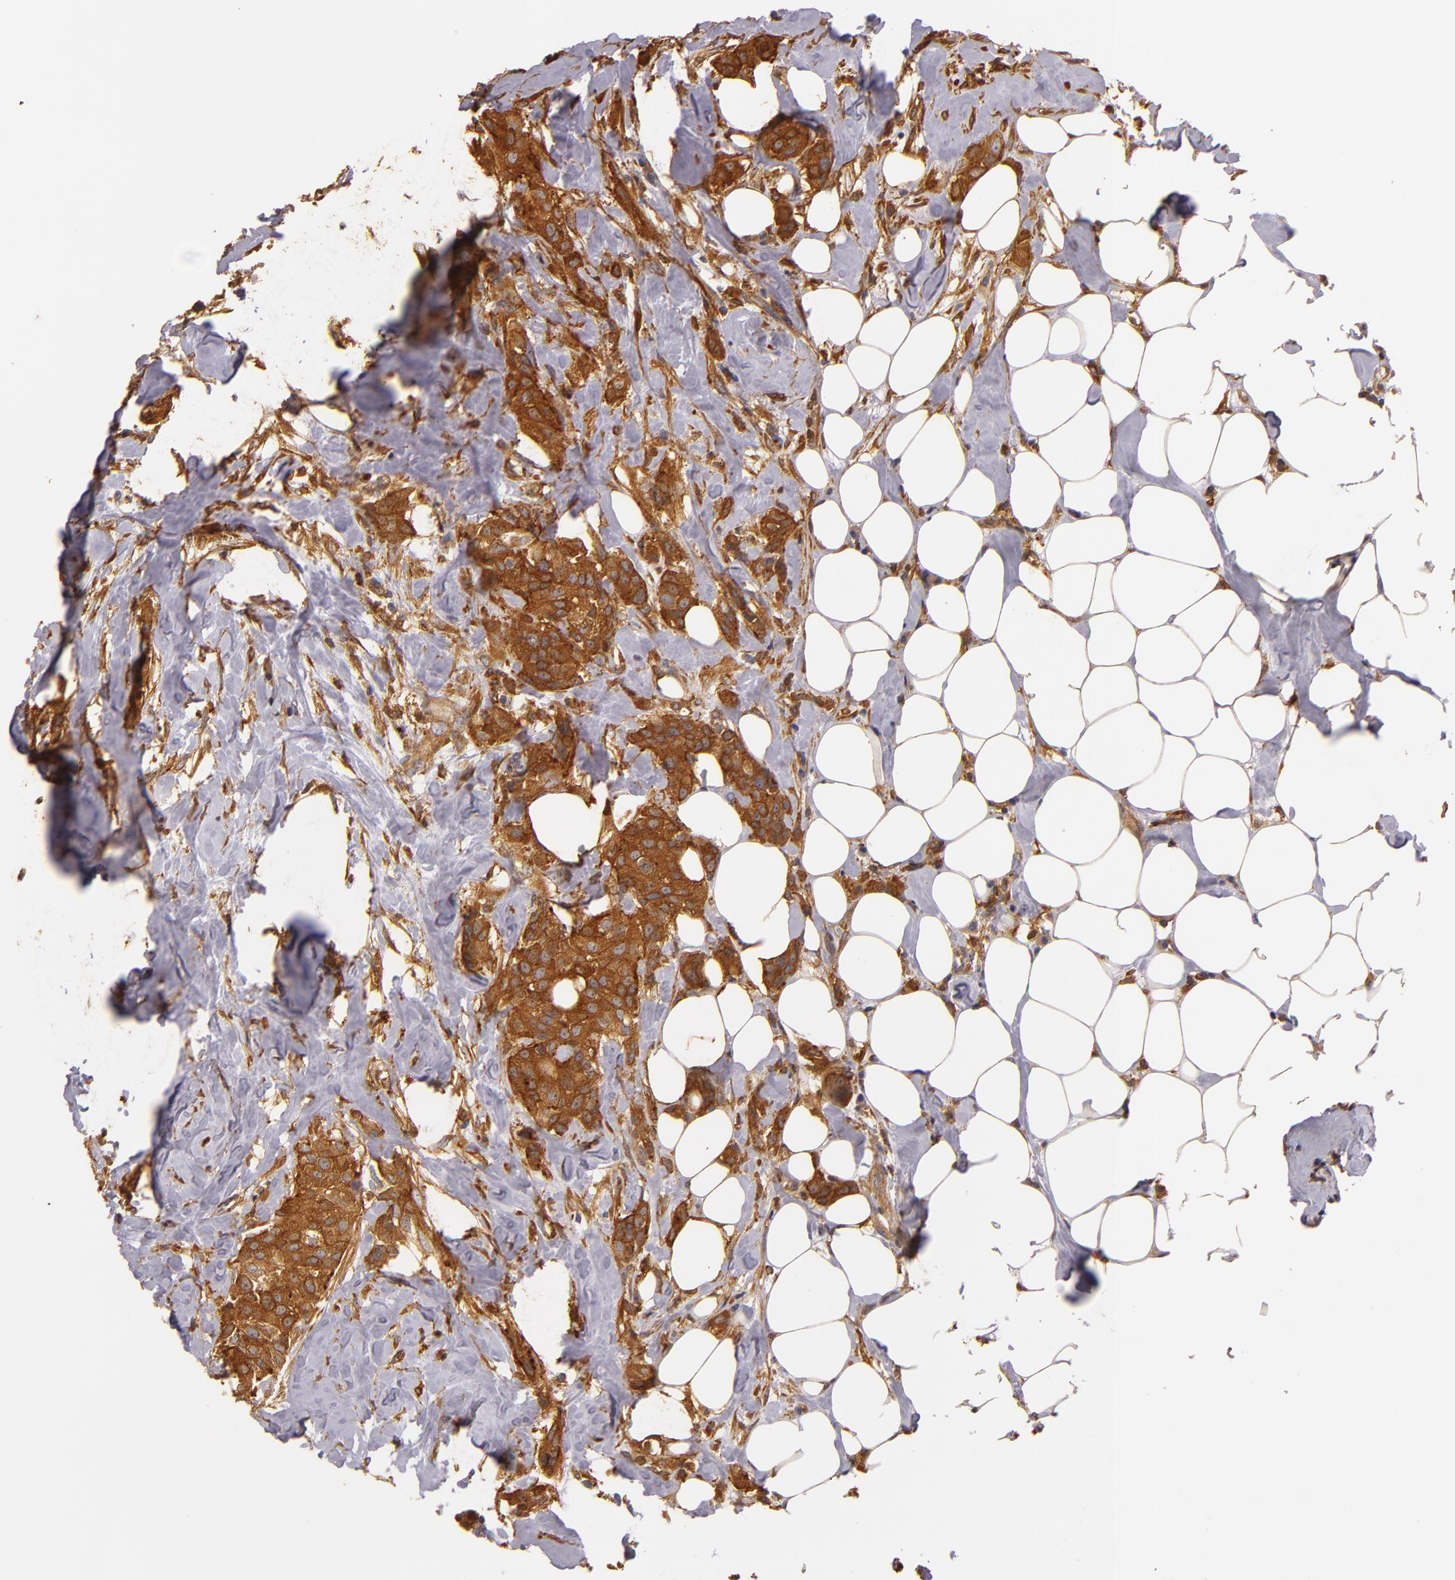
{"staining": {"intensity": "strong", "quantity": ">75%", "location": "cytoplasmic/membranous"}, "tissue": "breast cancer", "cell_type": "Tumor cells", "image_type": "cancer", "snomed": [{"axis": "morphology", "description": "Duct carcinoma"}, {"axis": "topography", "description": "Breast"}], "caption": "A histopathology image of breast cancer stained for a protein reveals strong cytoplasmic/membranous brown staining in tumor cells. Immunohistochemistry (ihc) stains the protein of interest in brown and the nuclei are stained blue.", "gene": "TOM1", "patient": {"sex": "female", "age": 45}}